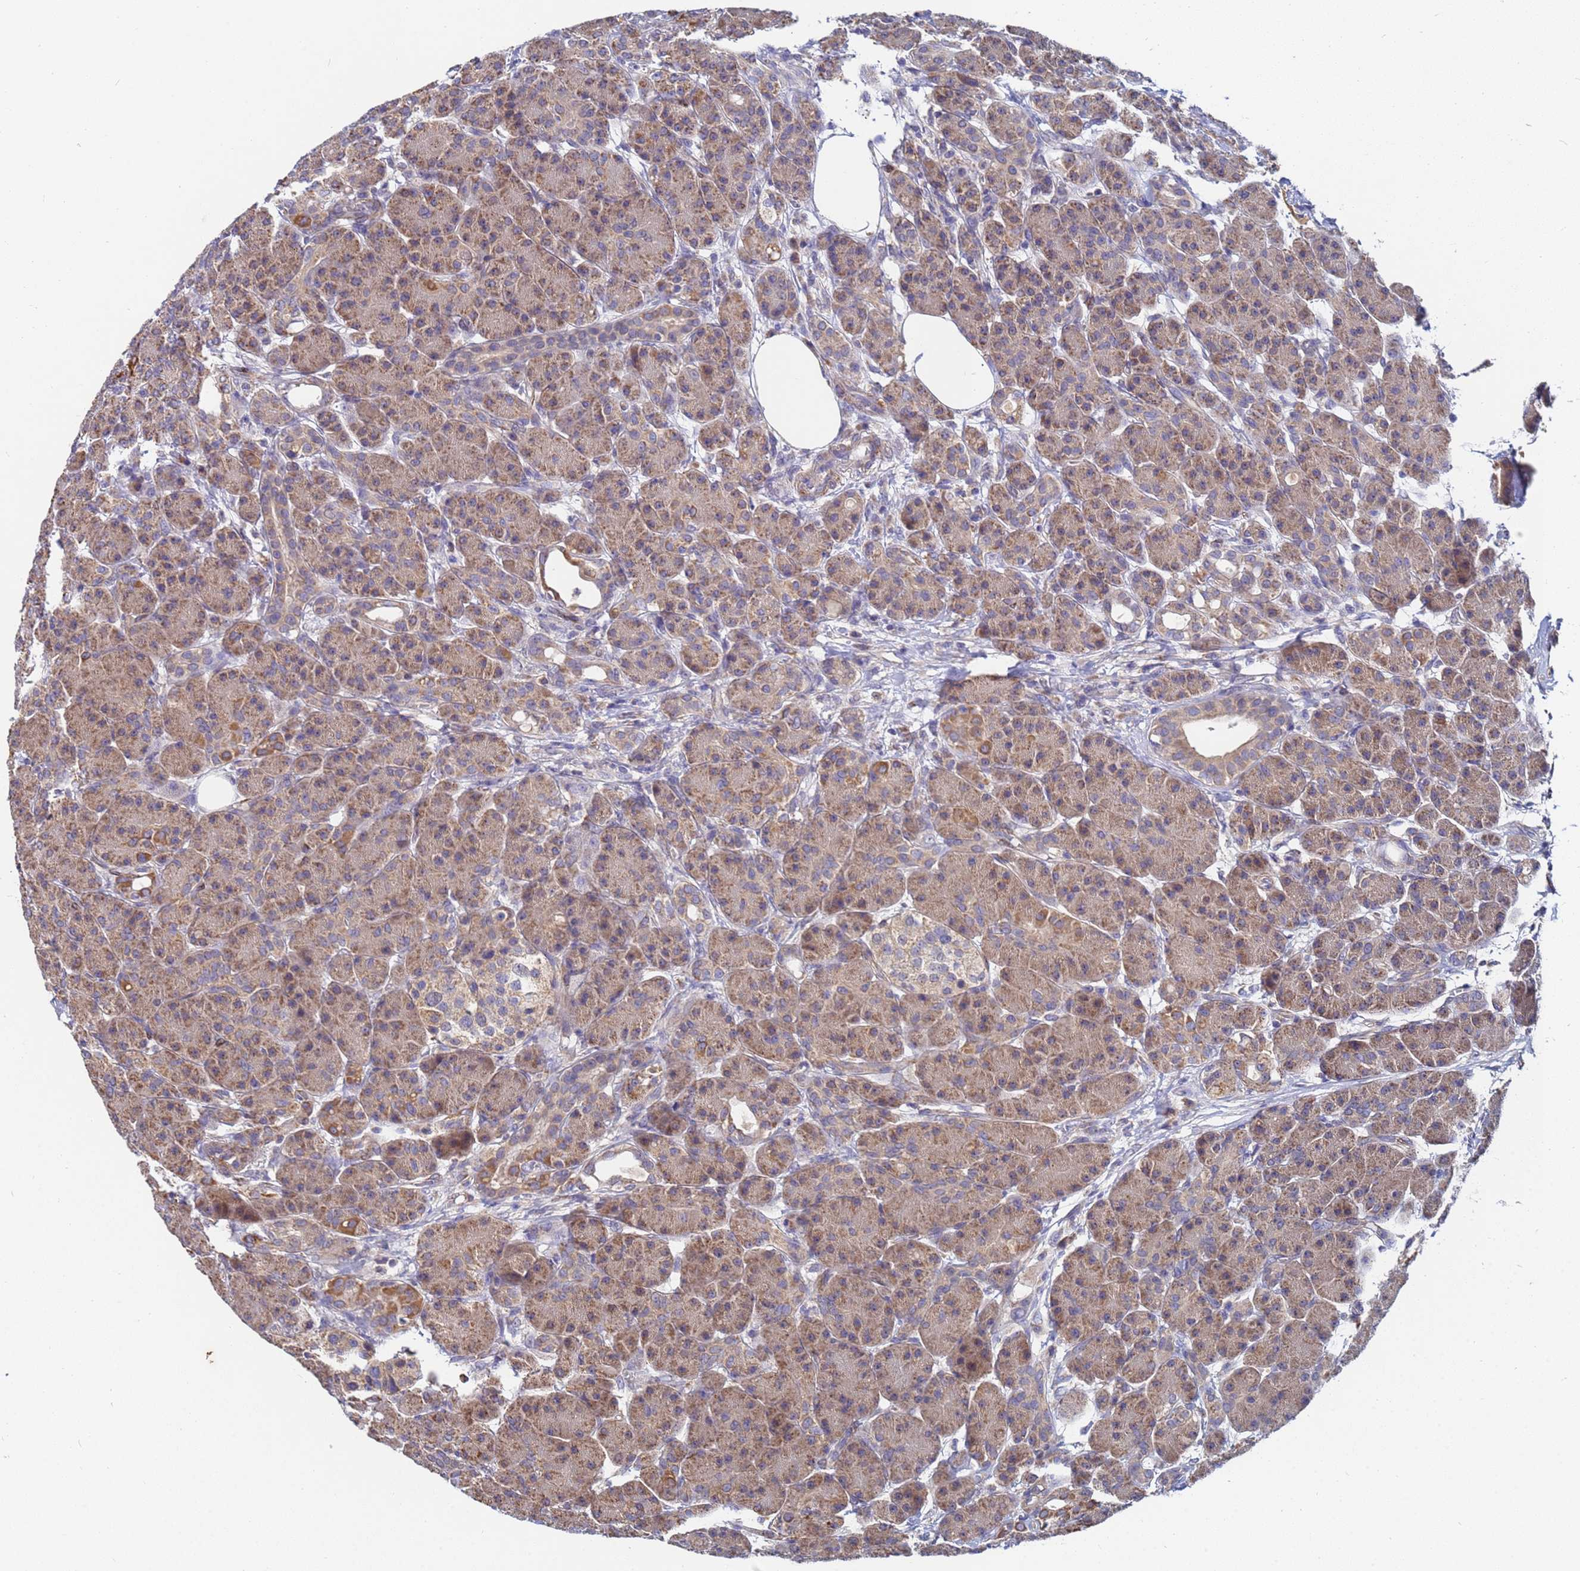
{"staining": {"intensity": "moderate", "quantity": ">75%", "location": "cytoplasmic/membranous"}, "tissue": "pancreas", "cell_type": "Exocrine glandular cells", "image_type": "normal", "snomed": [{"axis": "morphology", "description": "Normal tissue, NOS"}, {"axis": "topography", "description": "Pancreas"}], "caption": "A brown stain labels moderate cytoplasmic/membranous expression of a protein in exocrine glandular cells of normal pancreas. (brown staining indicates protein expression, while blue staining denotes nuclei).", "gene": "C5orf34", "patient": {"sex": "male", "age": 63}}